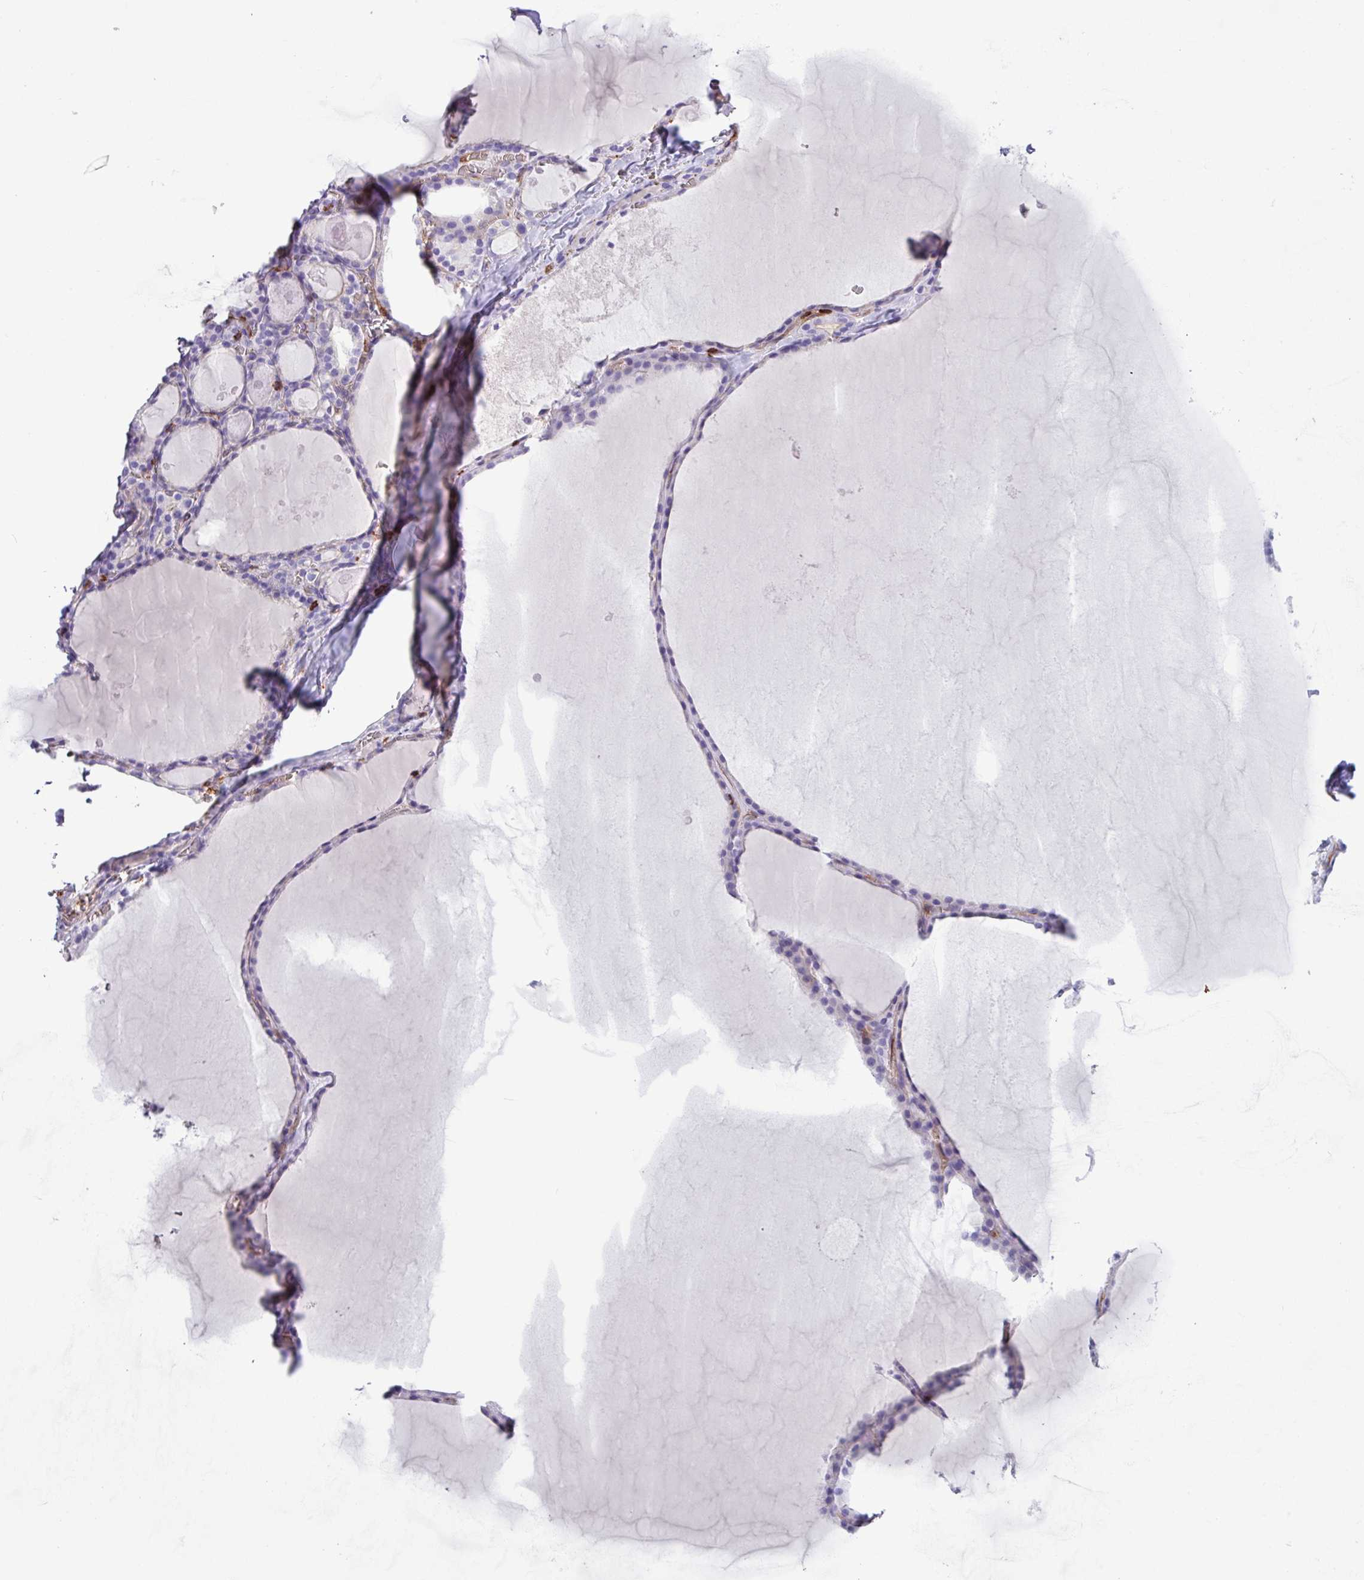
{"staining": {"intensity": "negative", "quantity": "none", "location": "none"}, "tissue": "thyroid gland", "cell_type": "Glandular cells", "image_type": "normal", "snomed": [{"axis": "morphology", "description": "Normal tissue, NOS"}, {"axis": "topography", "description": "Thyroid gland"}], "caption": "DAB (3,3'-diaminobenzidine) immunohistochemical staining of benign human thyroid gland demonstrates no significant positivity in glandular cells.", "gene": "PPP1R18", "patient": {"sex": "male", "age": 56}}